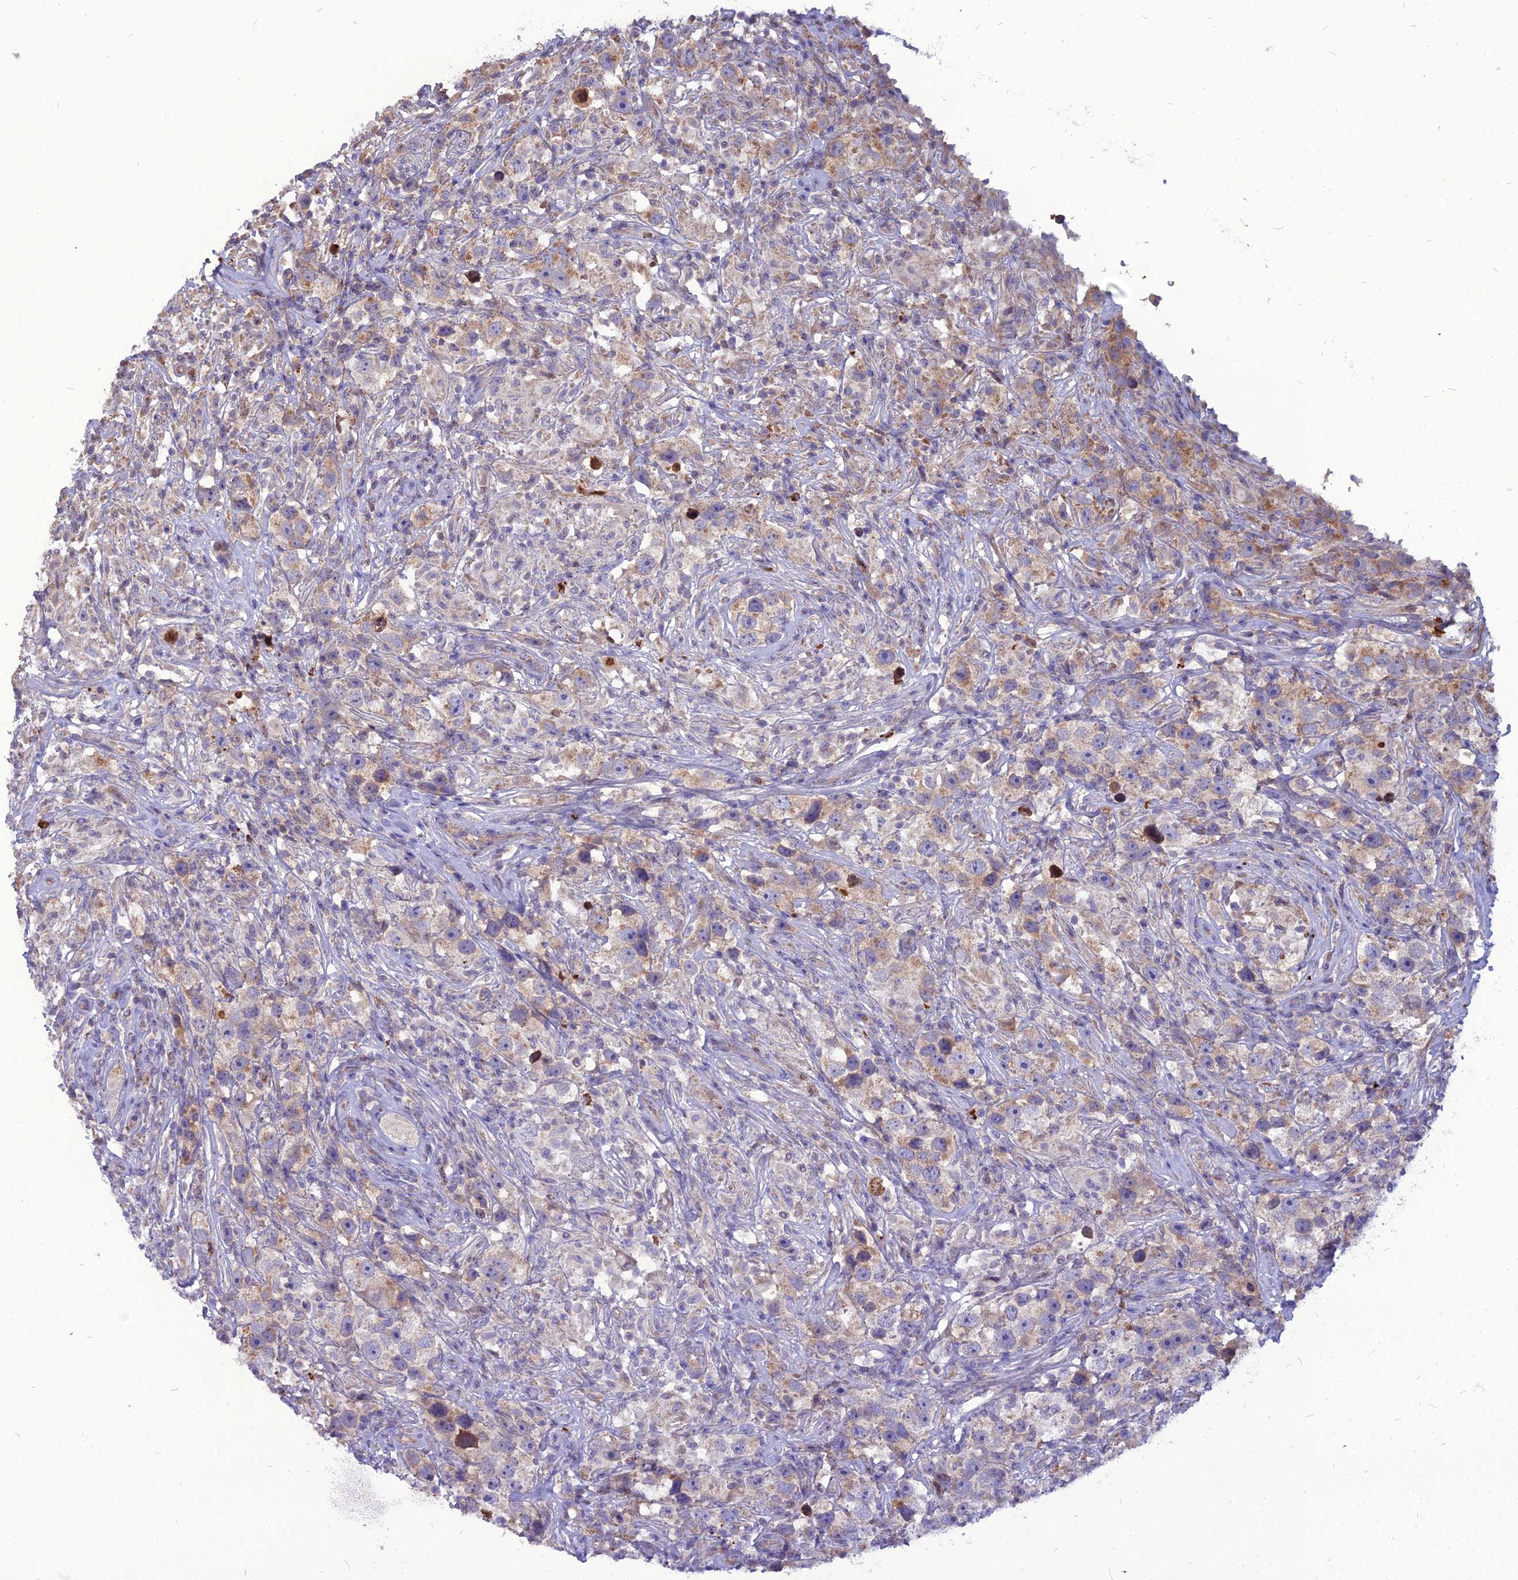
{"staining": {"intensity": "weak", "quantity": "25%-75%", "location": "cytoplasmic/membranous"}, "tissue": "testis cancer", "cell_type": "Tumor cells", "image_type": "cancer", "snomed": [{"axis": "morphology", "description": "Seminoma, NOS"}, {"axis": "topography", "description": "Testis"}], "caption": "Seminoma (testis) stained for a protein (brown) displays weak cytoplasmic/membranous positive staining in about 25%-75% of tumor cells.", "gene": "PCED1B", "patient": {"sex": "male", "age": 49}}